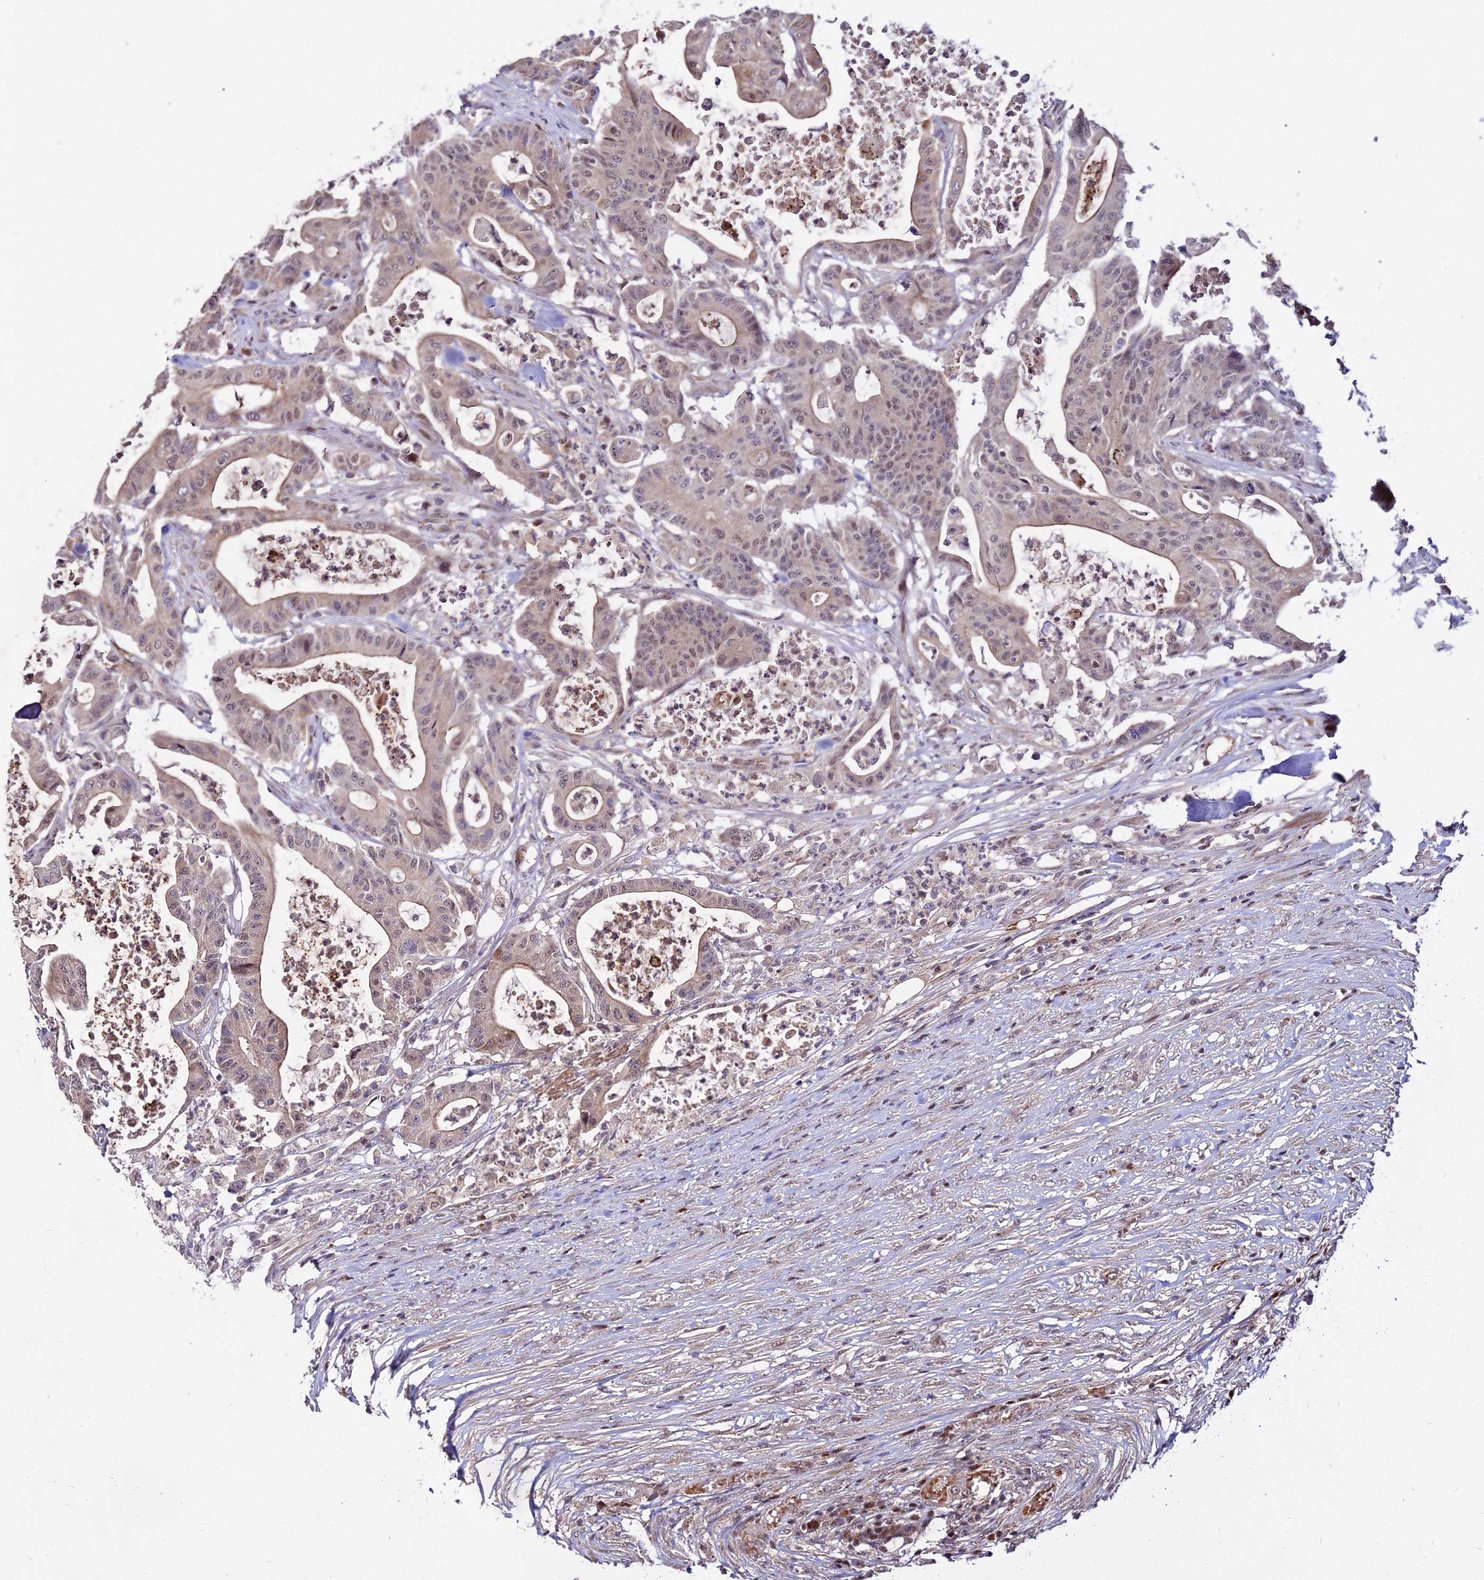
{"staining": {"intensity": "weak", "quantity": "25%-75%", "location": "nuclear"}, "tissue": "colorectal cancer", "cell_type": "Tumor cells", "image_type": "cancer", "snomed": [{"axis": "morphology", "description": "Adenocarcinoma, NOS"}, {"axis": "topography", "description": "Colon"}], "caption": "Immunohistochemistry of human colorectal adenocarcinoma exhibits low levels of weak nuclear staining in approximately 25%-75% of tumor cells.", "gene": "CIB3", "patient": {"sex": "female", "age": 84}}